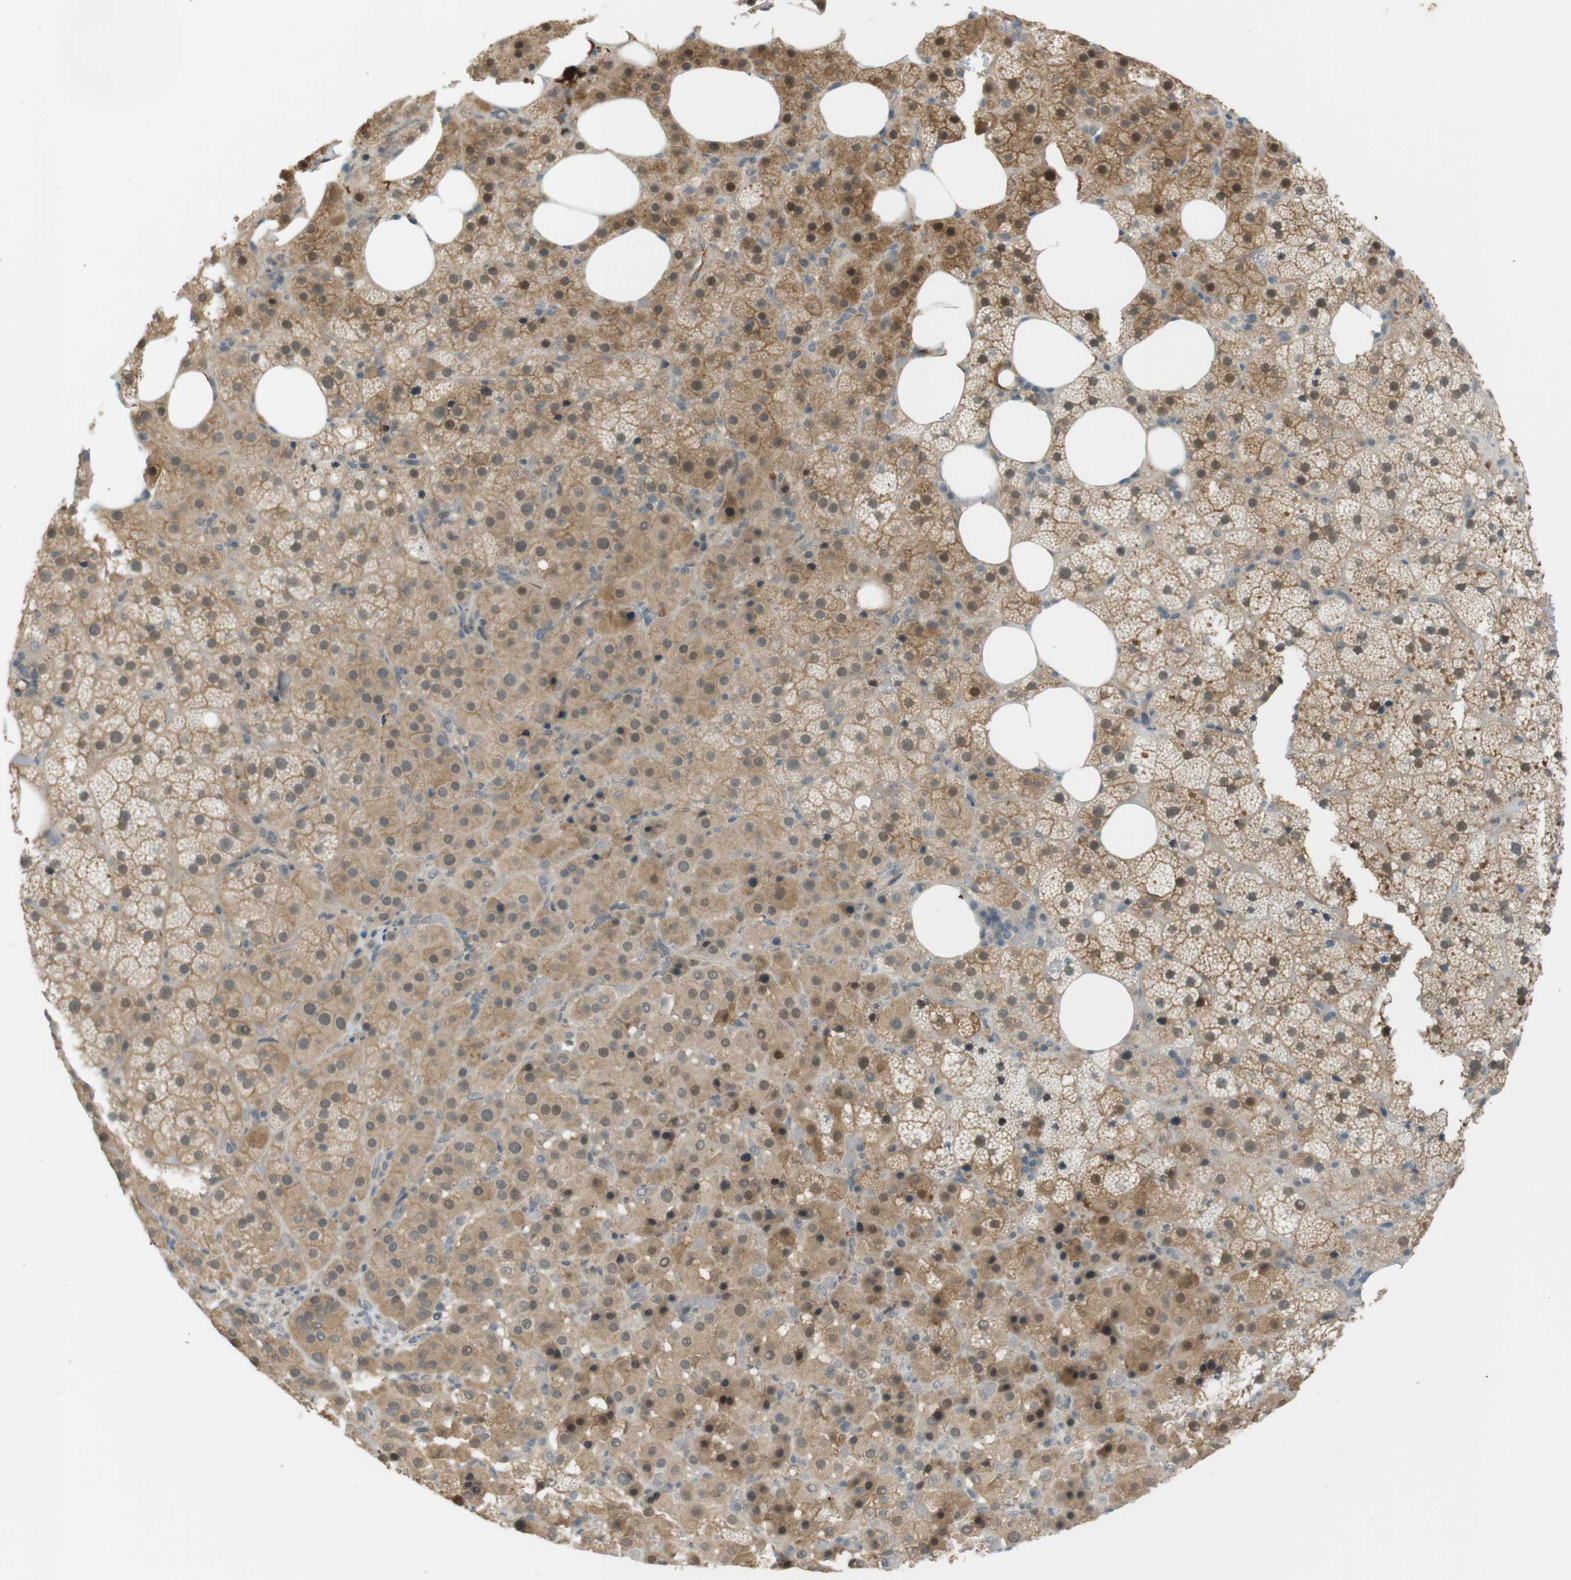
{"staining": {"intensity": "moderate", "quantity": ">75%", "location": "cytoplasmic/membranous"}, "tissue": "adrenal gland", "cell_type": "Glandular cells", "image_type": "normal", "snomed": [{"axis": "morphology", "description": "Normal tissue, NOS"}, {"axis": "topography", "description": "Adrenal gland"}], "caption": "A brown stain shows moderate cytoplasmic/membranous expression of a protein in glandular cells of unremarkable human adrenal gland.", "gene": "ZDHHC20", "patient": {"sex": "female", "age": 59}}